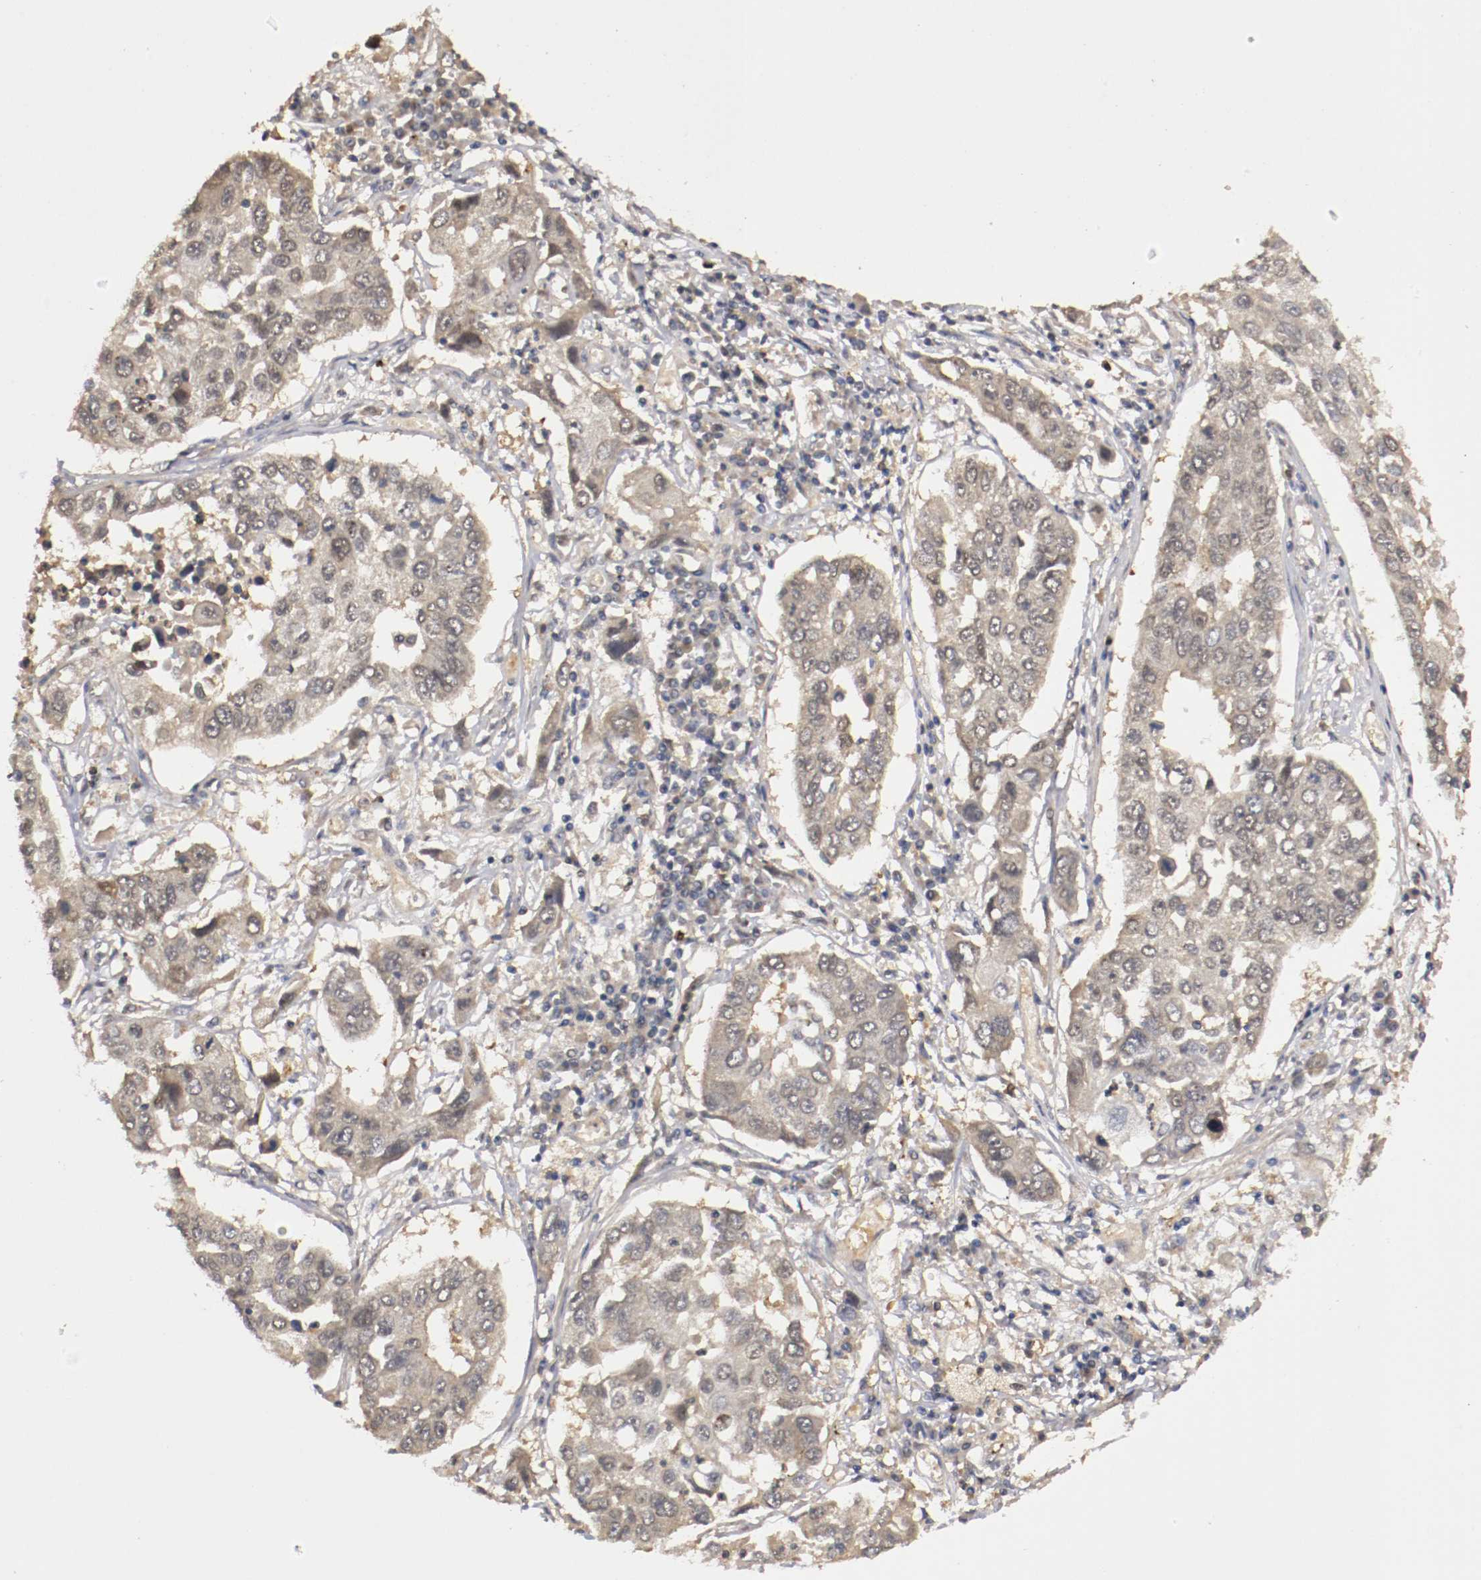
{"staining": {"intensity": "moderate", "quantity": ">75%", "location": "cytoplasmic/membranous"}, "tissue": "lung cancer", "cell_type": "Tumor cells", "image_type": "cancer", "snomed": [{"axis": "morphology", "description": "Squamous cell carcinoma, NOS"}, {"axis": "topography", "description": "Lung"}], "caption": "Immunohistochemical staining of lung squamous cell carcinoma shows moderate cytoplasmic/membranous protein expression in approximately >75% of tumor cells.", "gene": "TNFRSF1B", "patient": {"sex": "male", "age": 71}}